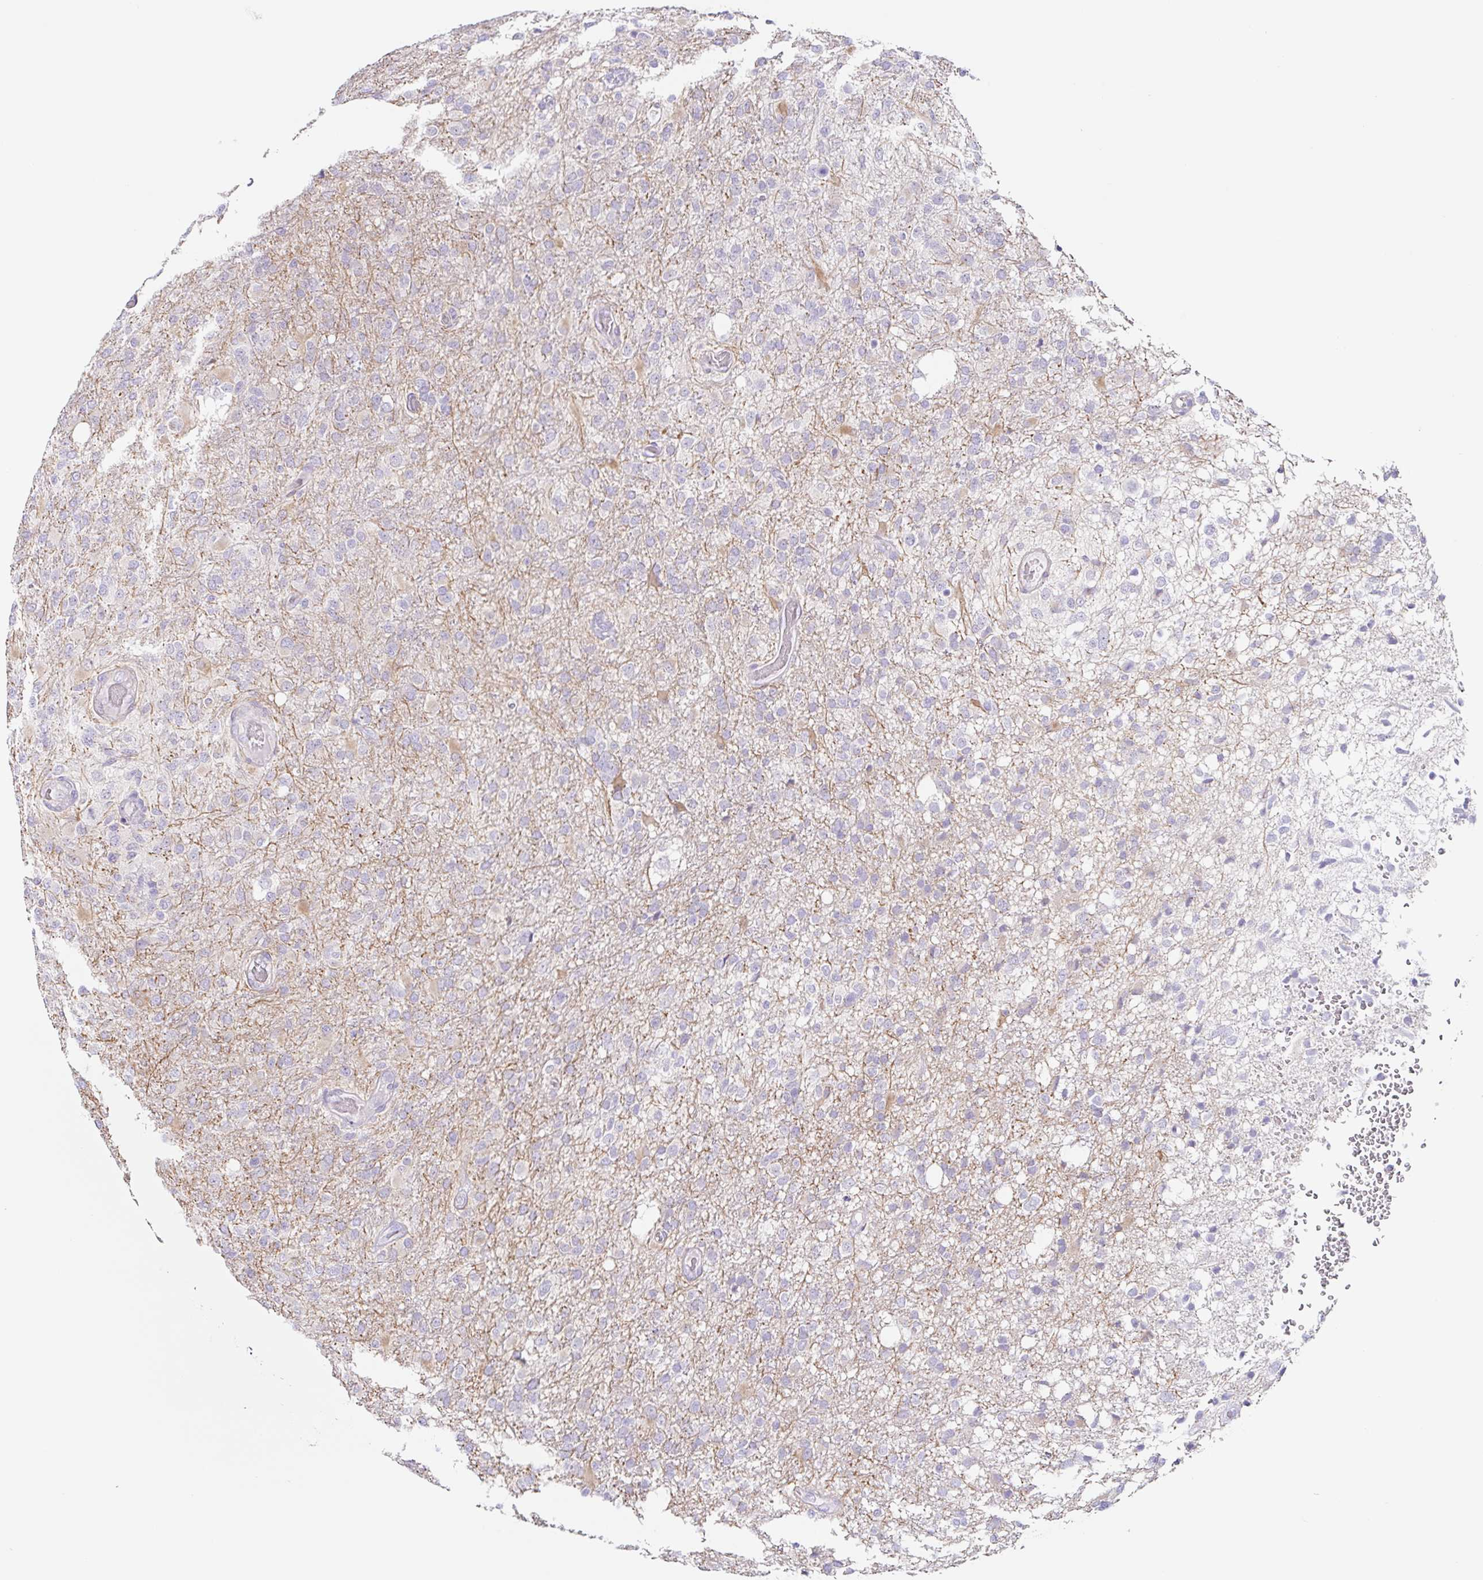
{"staining": {"intensity": "negative", "quantity": "none", "location": "none"}, "tissue": "glioma", "cell_type": "Tumor cells", "image_type": "cancer", "snomed": [{"axis": "morphology", "description": "Glioma, malignant, High grade"}, {"axis": "topography", "description": "Brain"}], "caption": "Immunohistochemistry (IHC) image of glioma stained for a protein (brown), which reveals no staining in tumor cells. Brightfield microscopy of IHC stained with DAB (3,3'-diaminobenzidine) (brown) and hematoxylin (blue), captured at high magnification.", "gene": "DCAF17", "patient": {"sex": "female", "age": 74}}